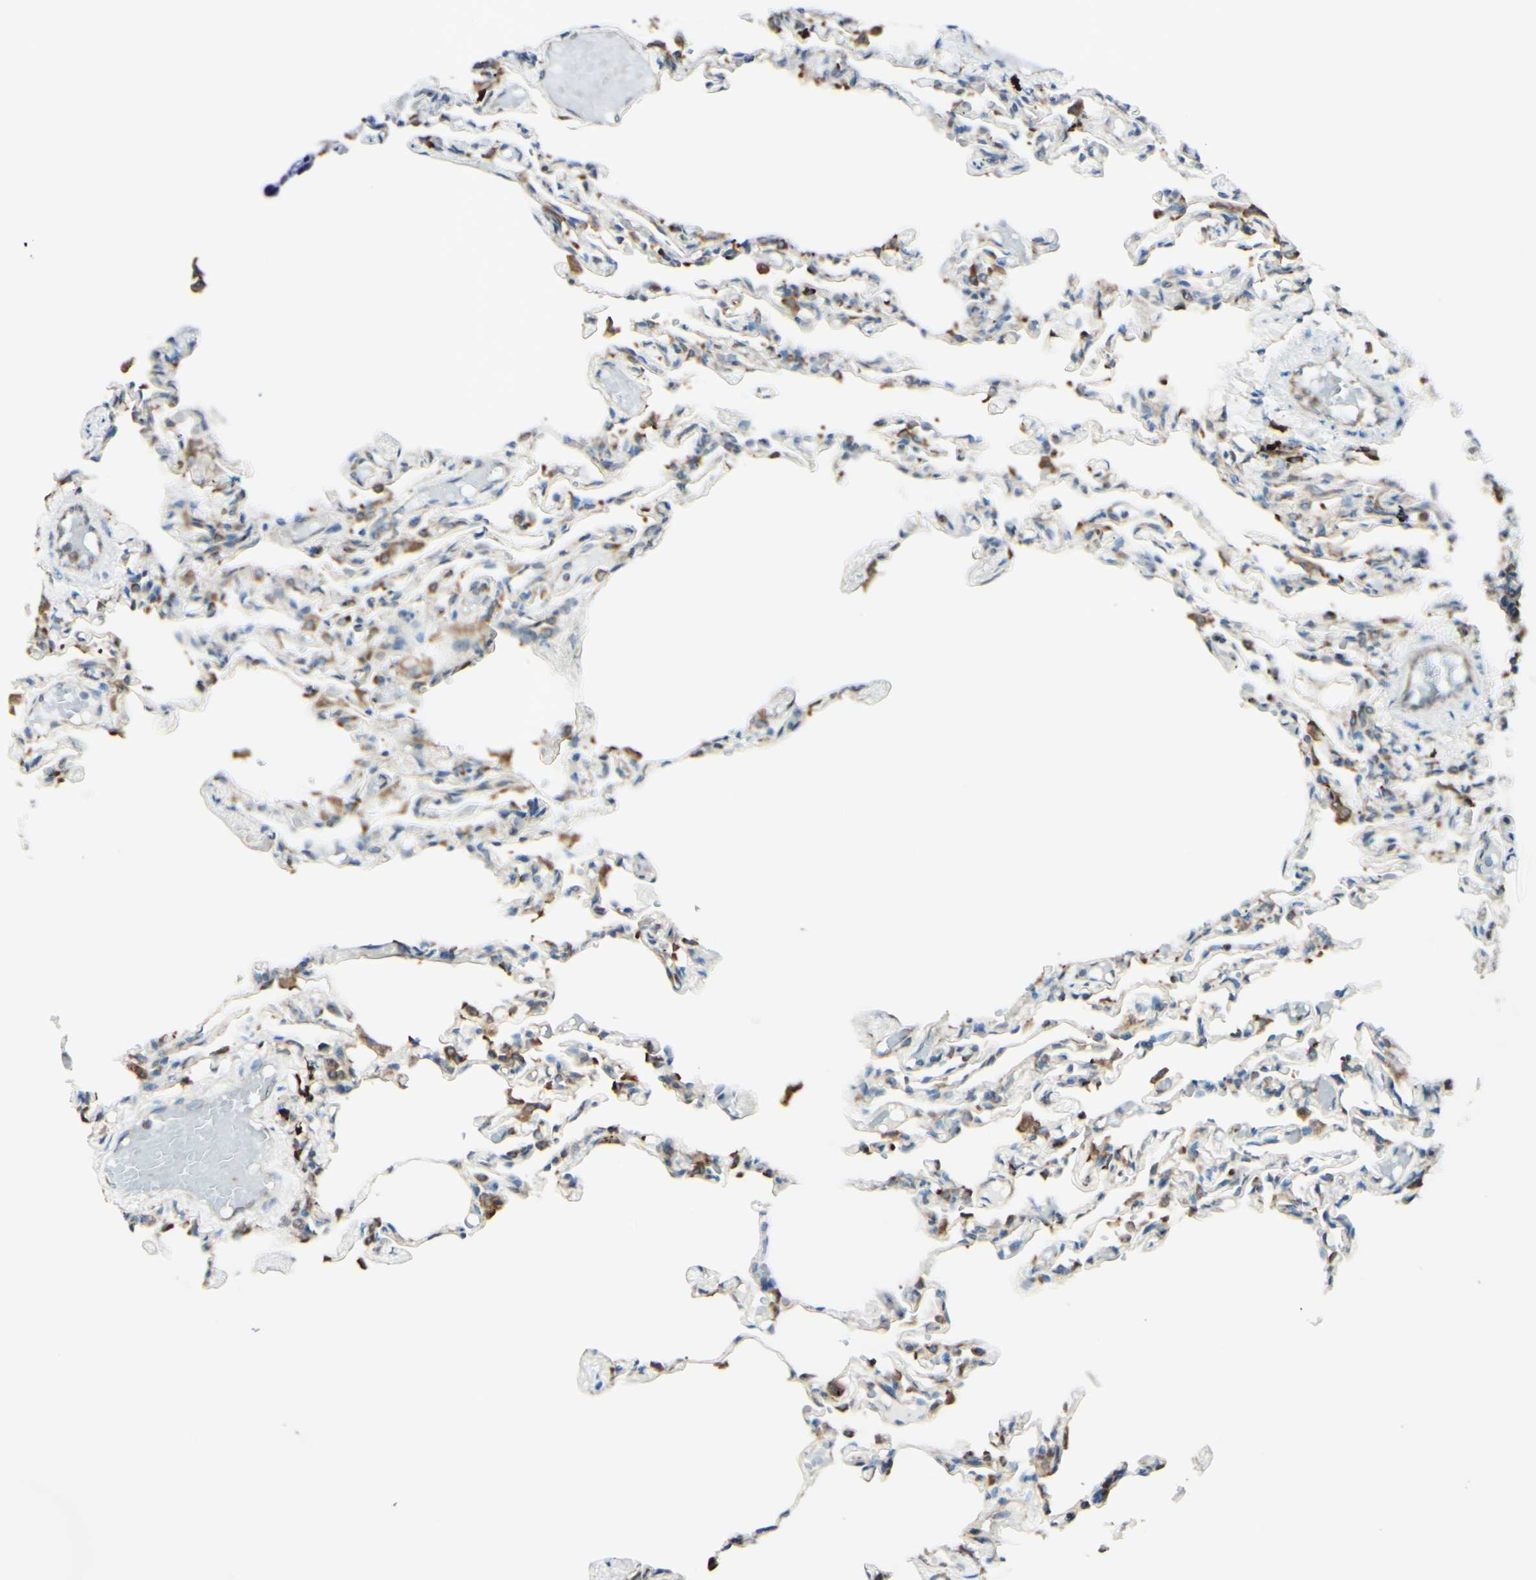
{"staining": {"intensity": "moderate", "quantity": "25%-75%", "location": "cytoplasmic/membranous"}, "tissue": "lung", "cell_type": "Alveolar cells", "image_type": "normal", "snomed": [{"axis": "morphology", "description": "Normal tissue, NOS"}, {"axis": "topography", "description": "Lung"}], "caption": "Alveolar cells reveal medium levels of moderate cytoplasmic/membranous positivity in about 25%-75% of cells in unremarkable lung. Using DAB (3,3'-diaminobenzidine) (brown) and hematoxylin (blue) stains, captured at high magnification using brightfield microscopy.", "gene": "DNAJB11", "patient": {"sex": "male", "age": 21}}